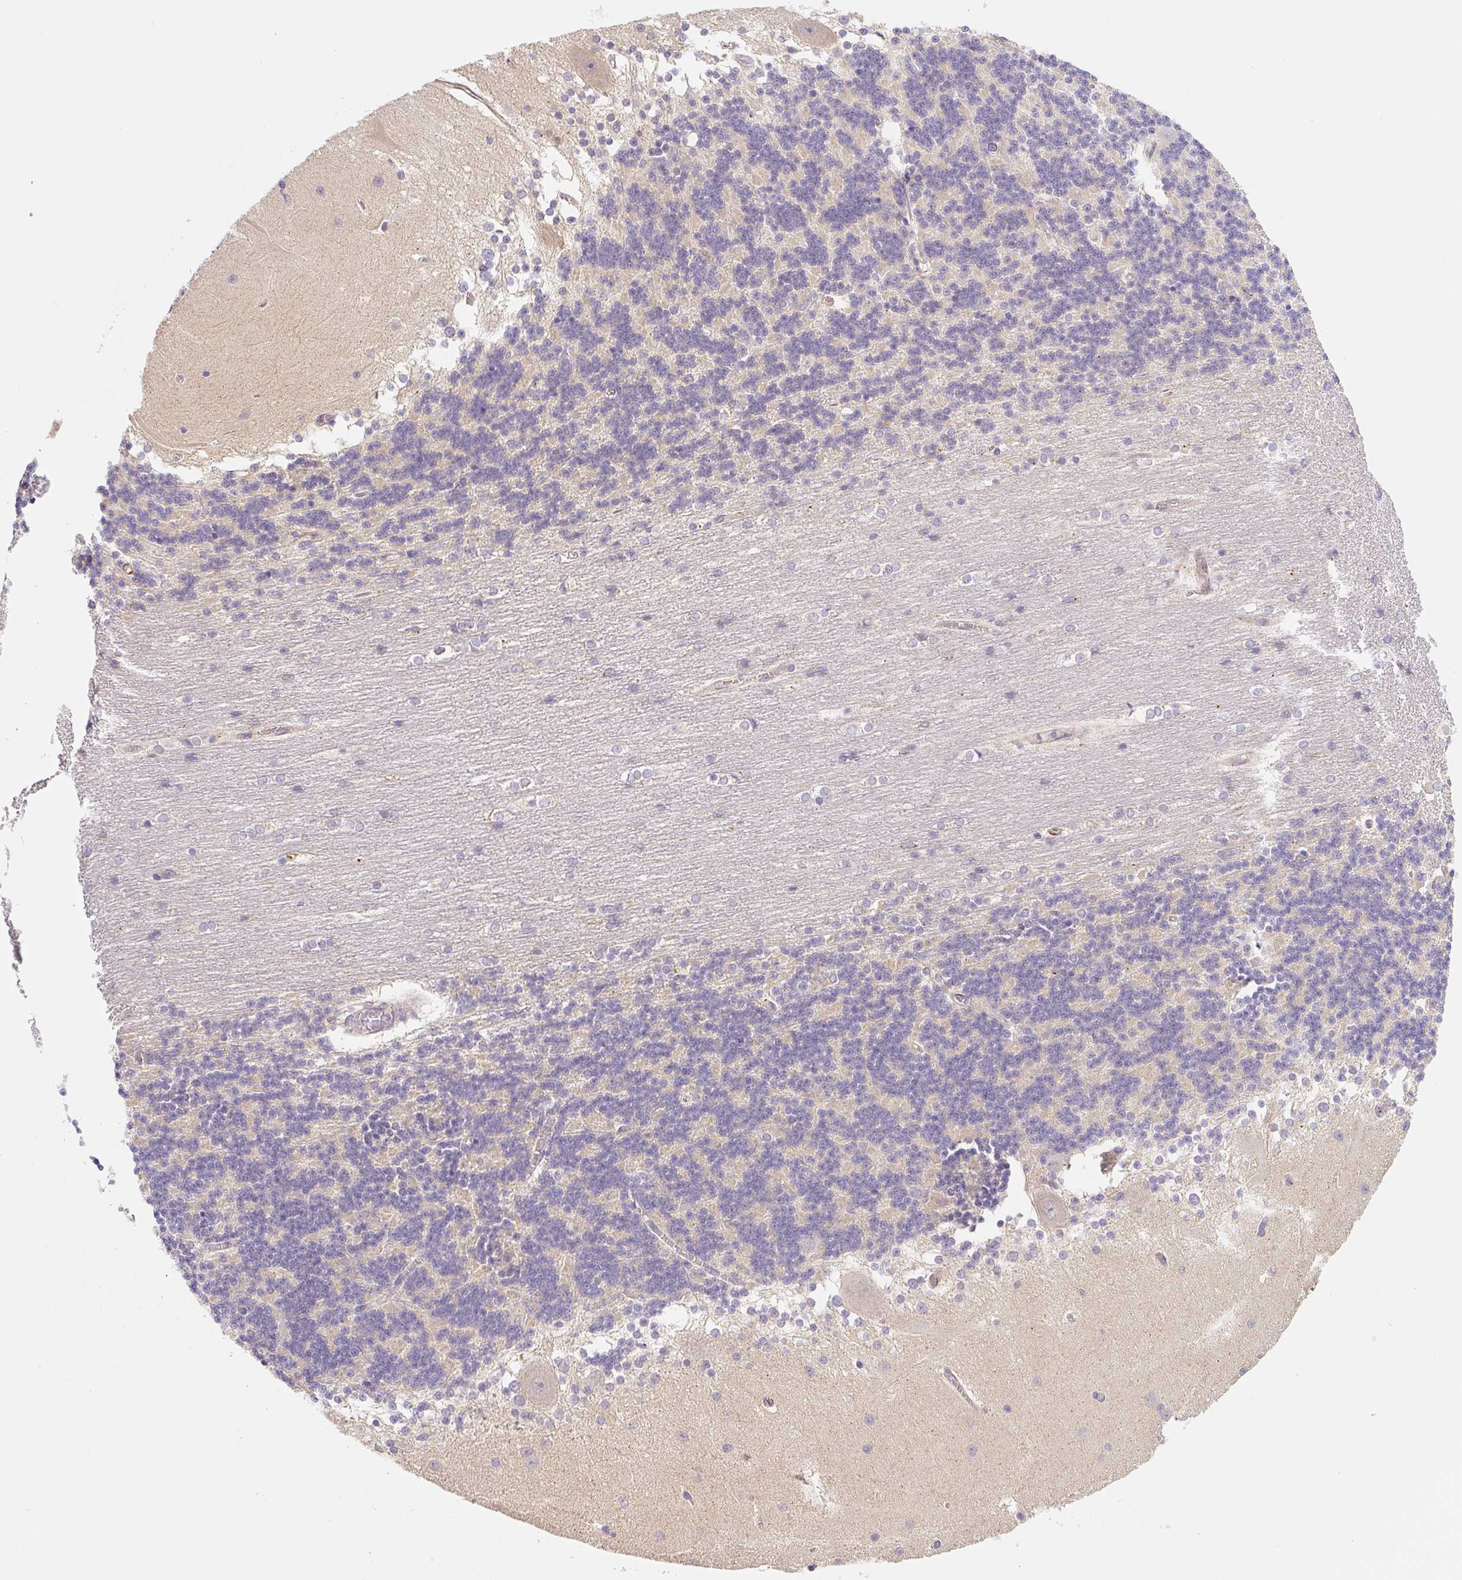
{"staining": {"intensity": "negative", "quantity": "none", "location": "none"}, "tissue": "cerebellum", "cell_type": "Cells in granular layer", "image_type": "normal", "snomed": [{"axis": "morphology", "description": "Normal tissue, NOS"}, {"axis": "topography", "description": "Cerebellum"}], "caption": "This is an IHC image of unremarkable human cerebellum. There is no positivity in cells in granular layer.", "gene": "PLA2G4A", "patient": {"sex": "female", "age": 54}}